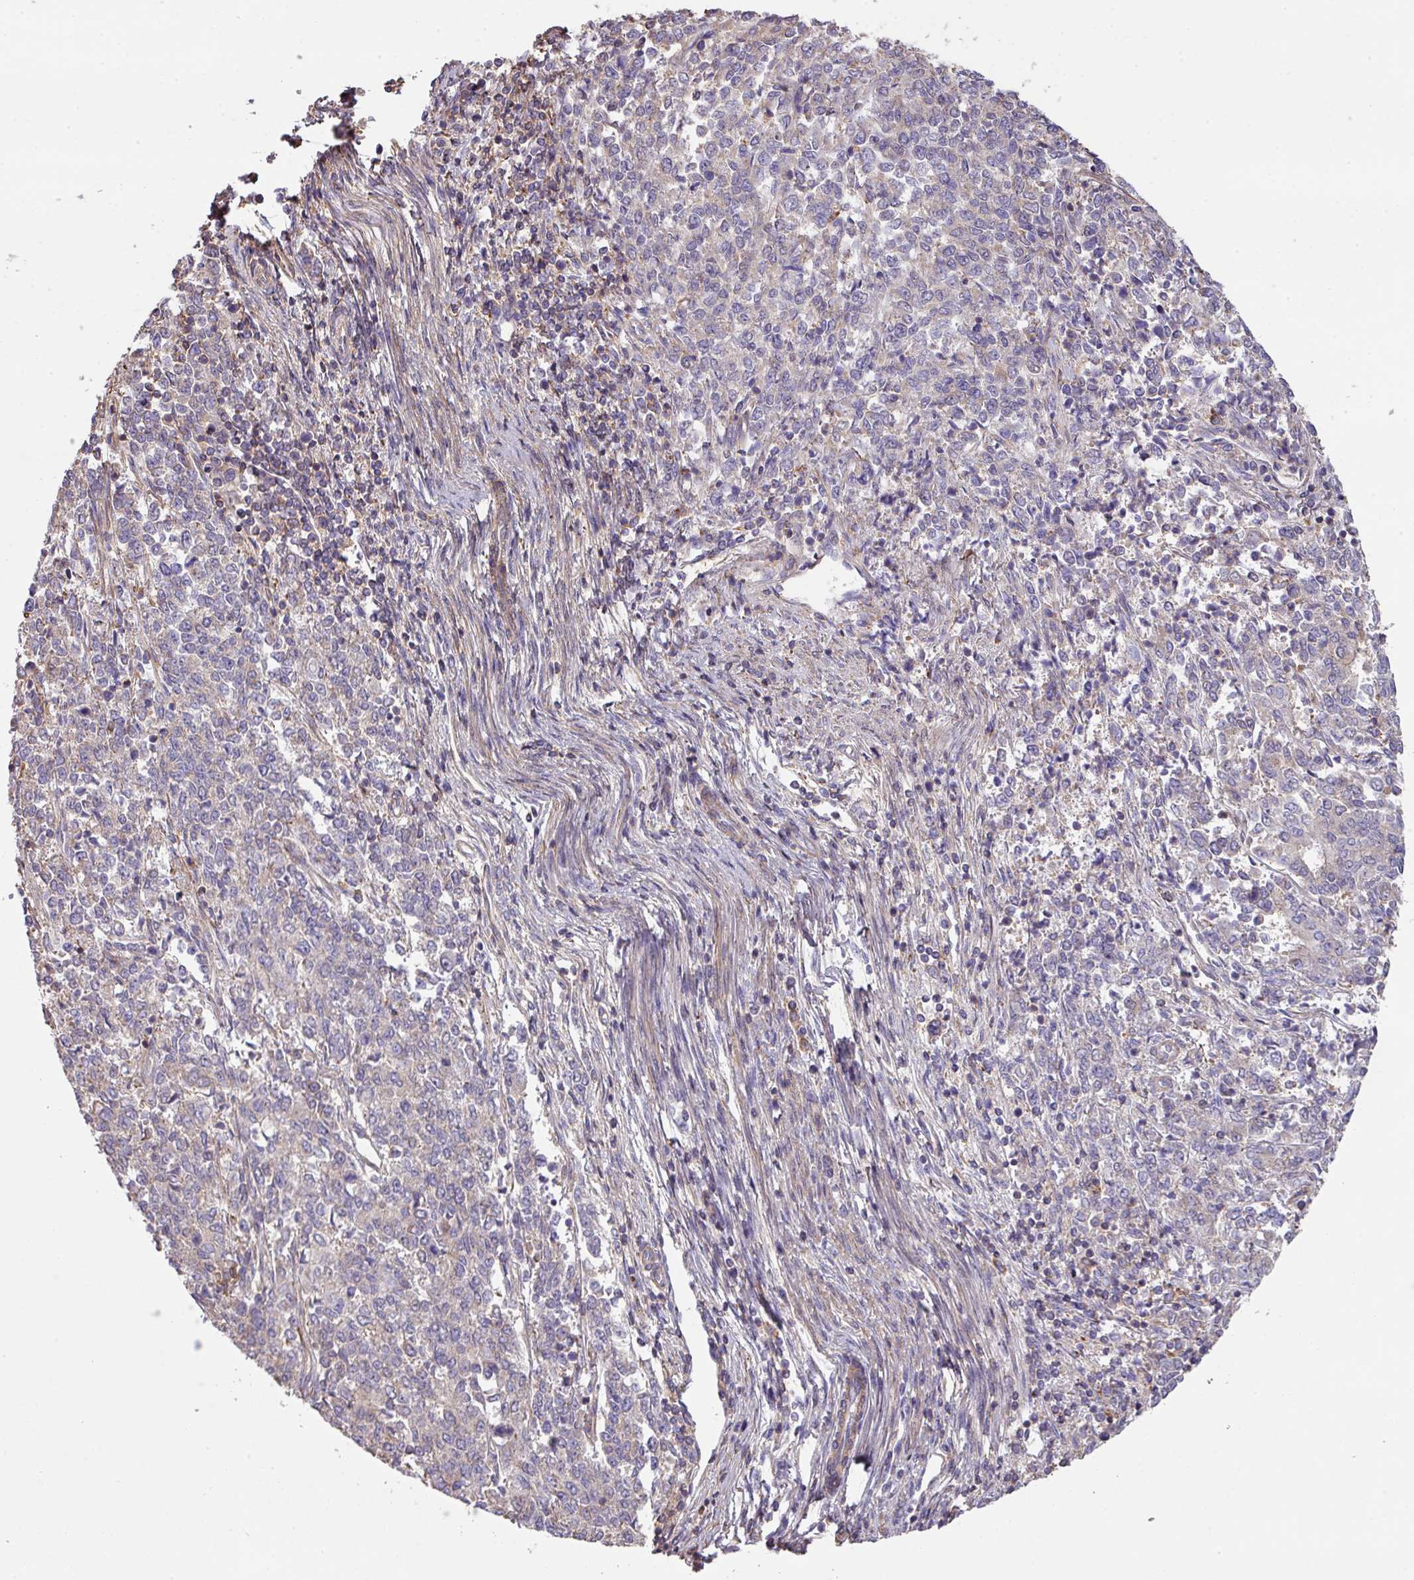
{"staining": {"intensity": "negative", "quantity": "none", "location": "none"}, "tissue": "endometrial cancer", "cell_type": "Tumor cells", "image_type": "cancer", "snomed": [{"axis": "morphology", "description": "Adenocarcinoma, NOS"}, {"axis": "topography", "description": "Endometrium"}], "caption": "Photomicrograph shows no protein staining in tumor cells of endometrial cancer tissue.", "gene": "LRRC41", "patient": {"sex": "female", "age": 50}}